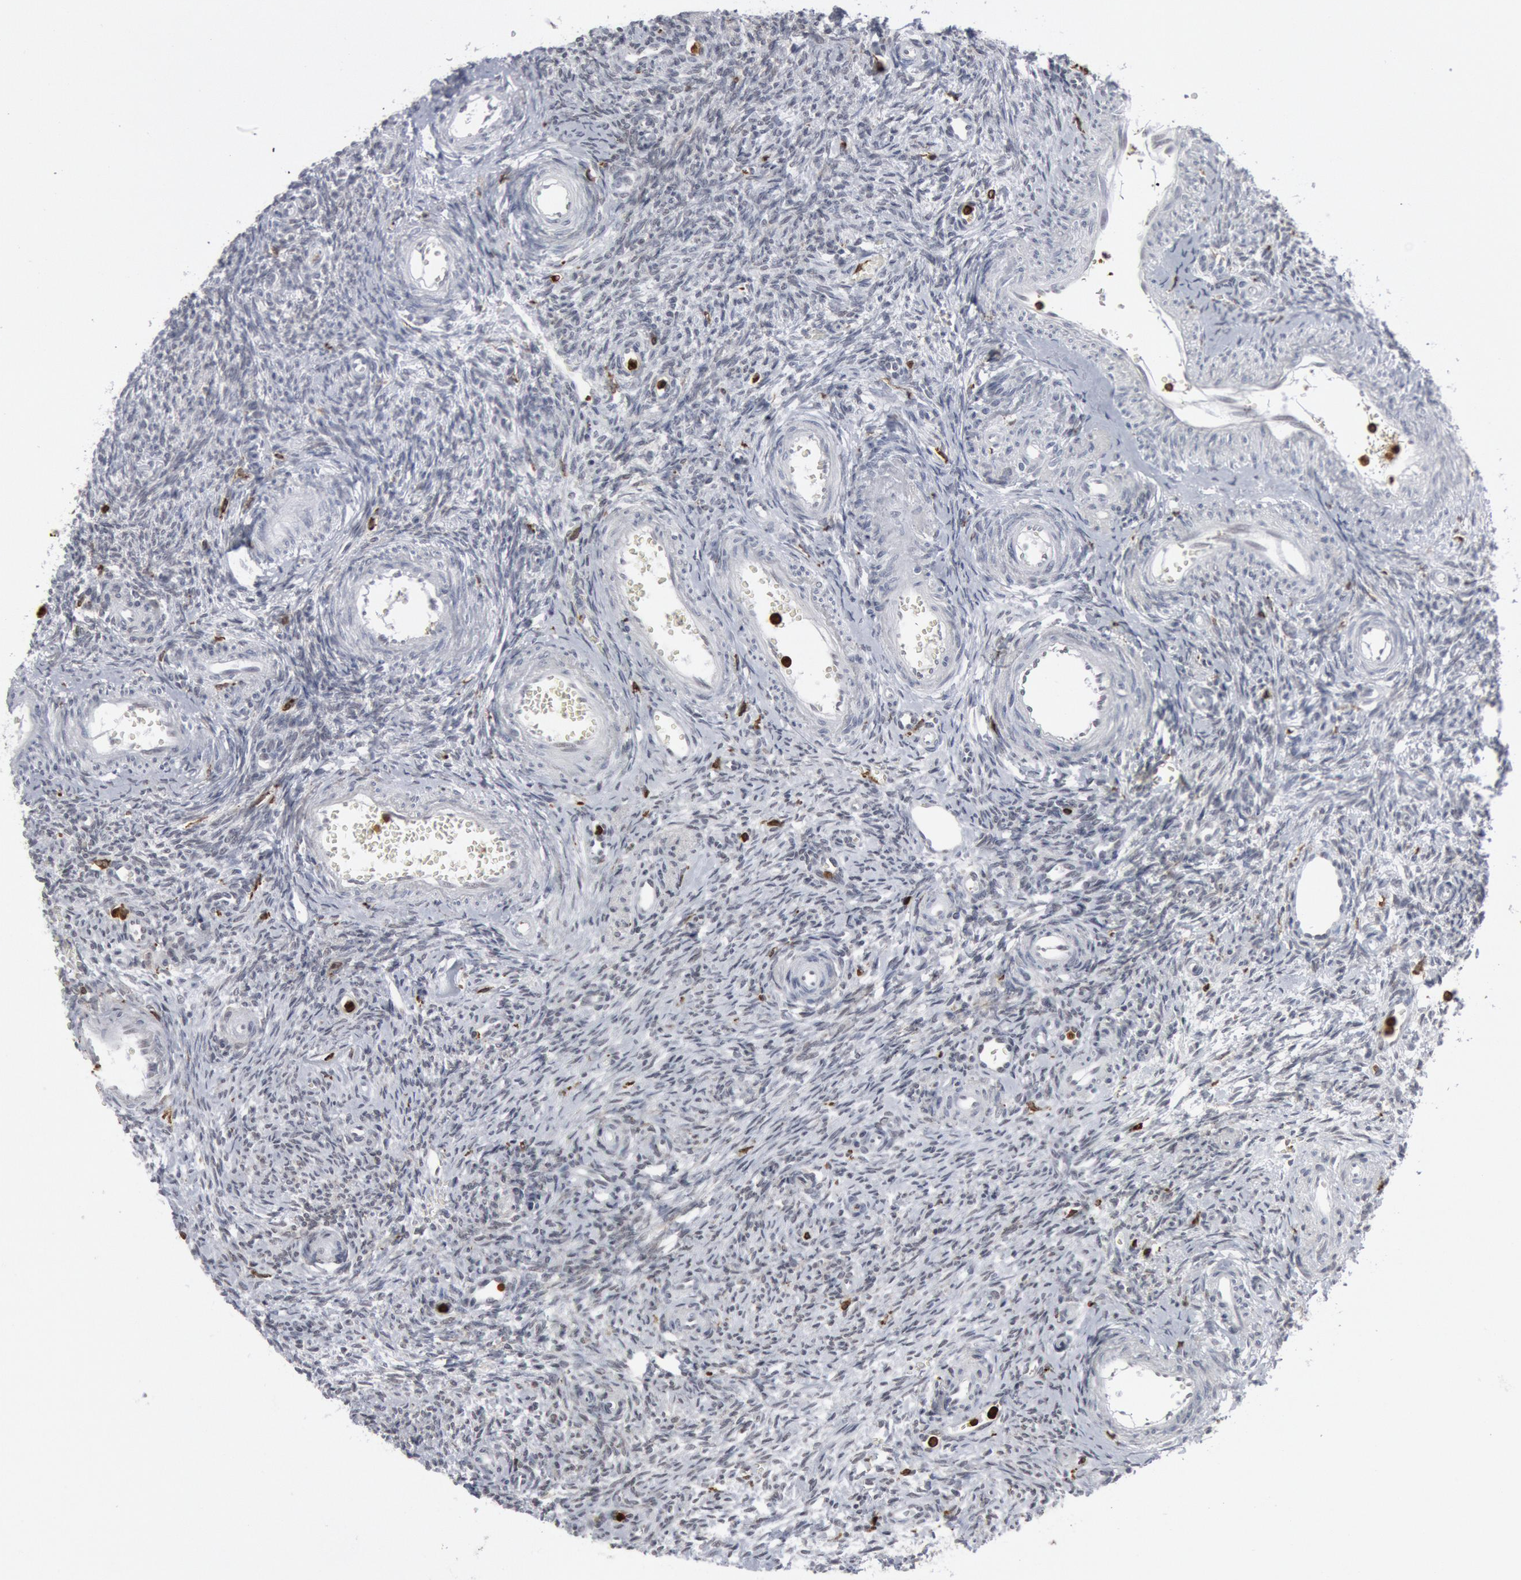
{"staining": {"intensity": "negative", "quantity": "none", "location": "none"}, "tissue": "ovary", "cell_type": "Follicle cells", "image_type": "normal", "snomed": [{"axis": "morphology", "description": "Normal tissue, NOS"}, {"axis": "topography", "description": "Ovary"}], "caption": "A high-resolution histopathology image shows immunohistochemistry staining of benign ovary, which reveals no significant positivity in follicle cells. Brightfield microscopy of IHC stained with DAB (3,3'-diaminobenzidine) (brown) and hematoxylin (blue), captured at high magnification.", "gene": "PTPN6", "patient": {"sex": "female", "age": 39}}